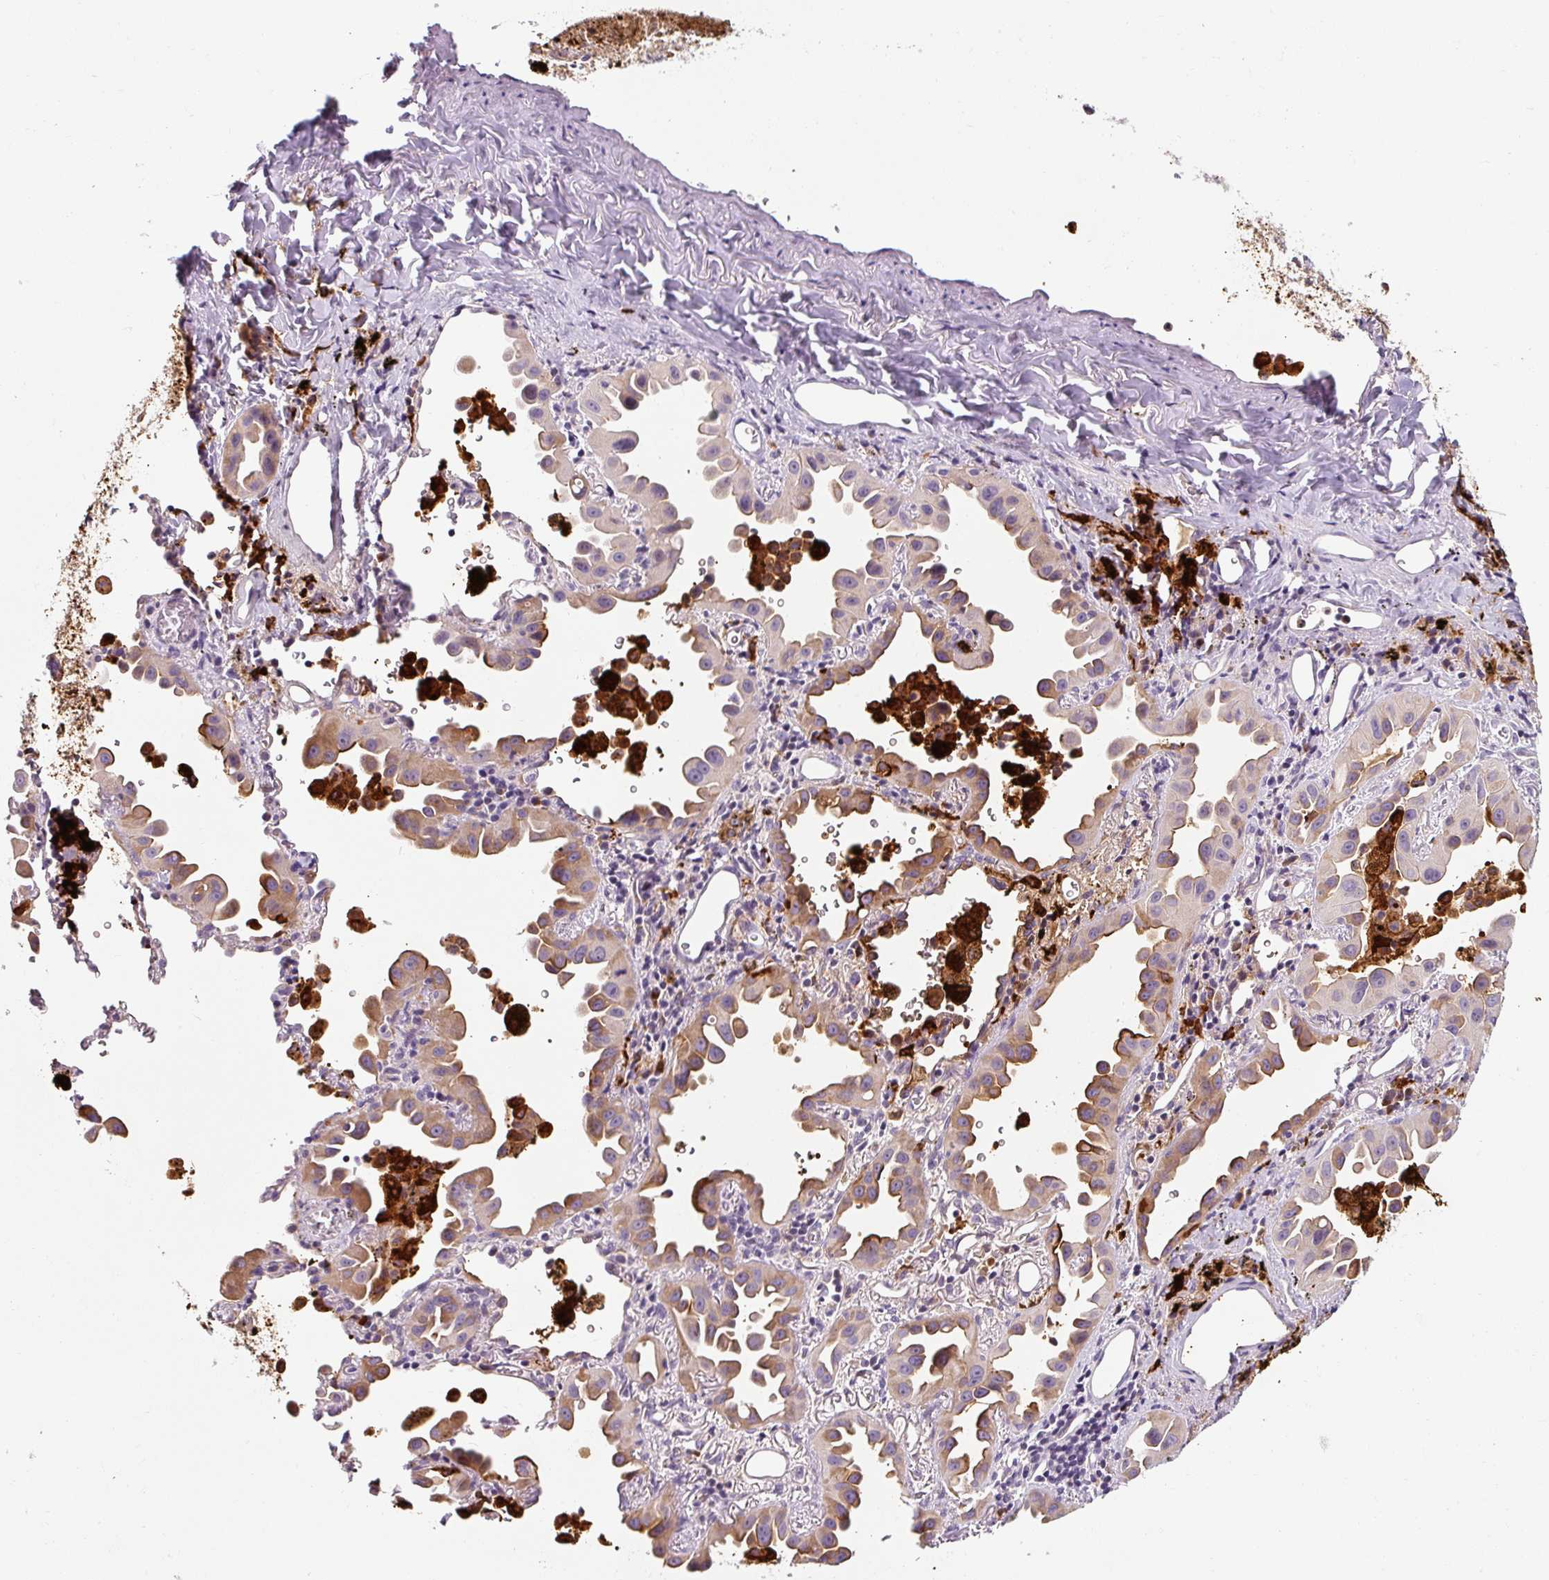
{"staining": {"intensity": "moderate", "quantity": ">75%", "location": "cytoplasmic/membranous"}, "tissue": "lung cancer", "cell_type": "Tumor cells", "image_type": "cancer", "snomed": [{"axis": "morphology", "description": "Adenocarcinoma, NOS"}, {"axis": "topography", "description": "Lung"}], "caption": "Protein staining of lung cancer tissue exhibits moderate cytoplasmic/membranous expression in about >75% of tumor cells. (DAB IHC with brightfield microscopy, high magnification).", "gene": "FUT10", "patient": {"sex": "male", "age": 68}}